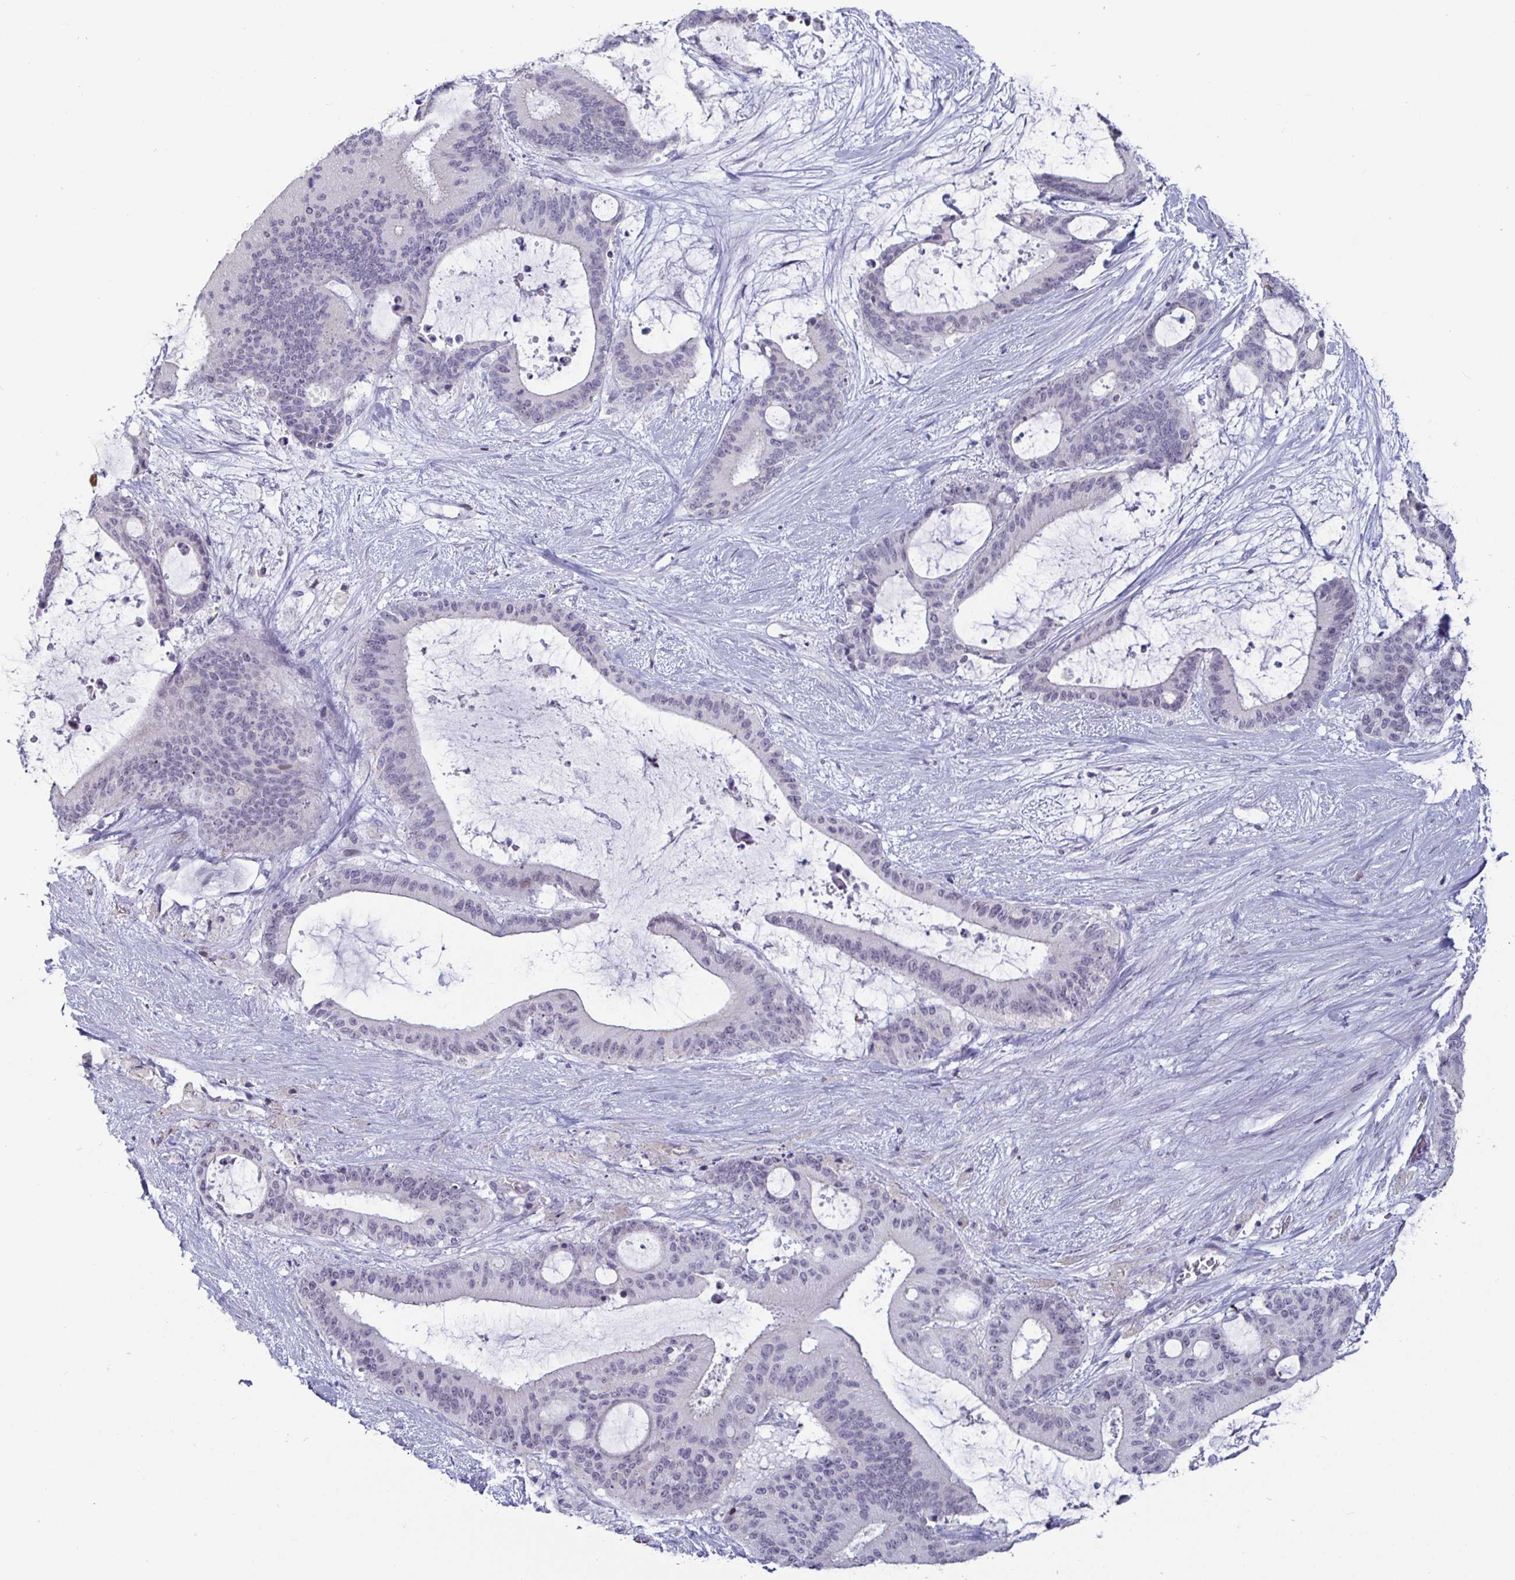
{"staining": {"intensity": "negative", "quantity": "none", "location": "none"}, "tissue": "liver cancer", "cell_type": "Tumor cells", "image_type": "cancer", "snomed": [{"axis": "morphology", "description": "Normal tissue, NOS"}, {"axis": "morphology", "description": "Cholangiocarcinoma"}, {"axis": "topography", "description": "Liver"}, {"axis": "topography", "description": "Peripheral nerve tissue"}], "caption": "Immunohistochemistry (IHC) of liver cholangiocarcinoma shows no expression in tumor cells.", "gene": "OOSP2", "patient": {"sex": "female", "age": 73}}